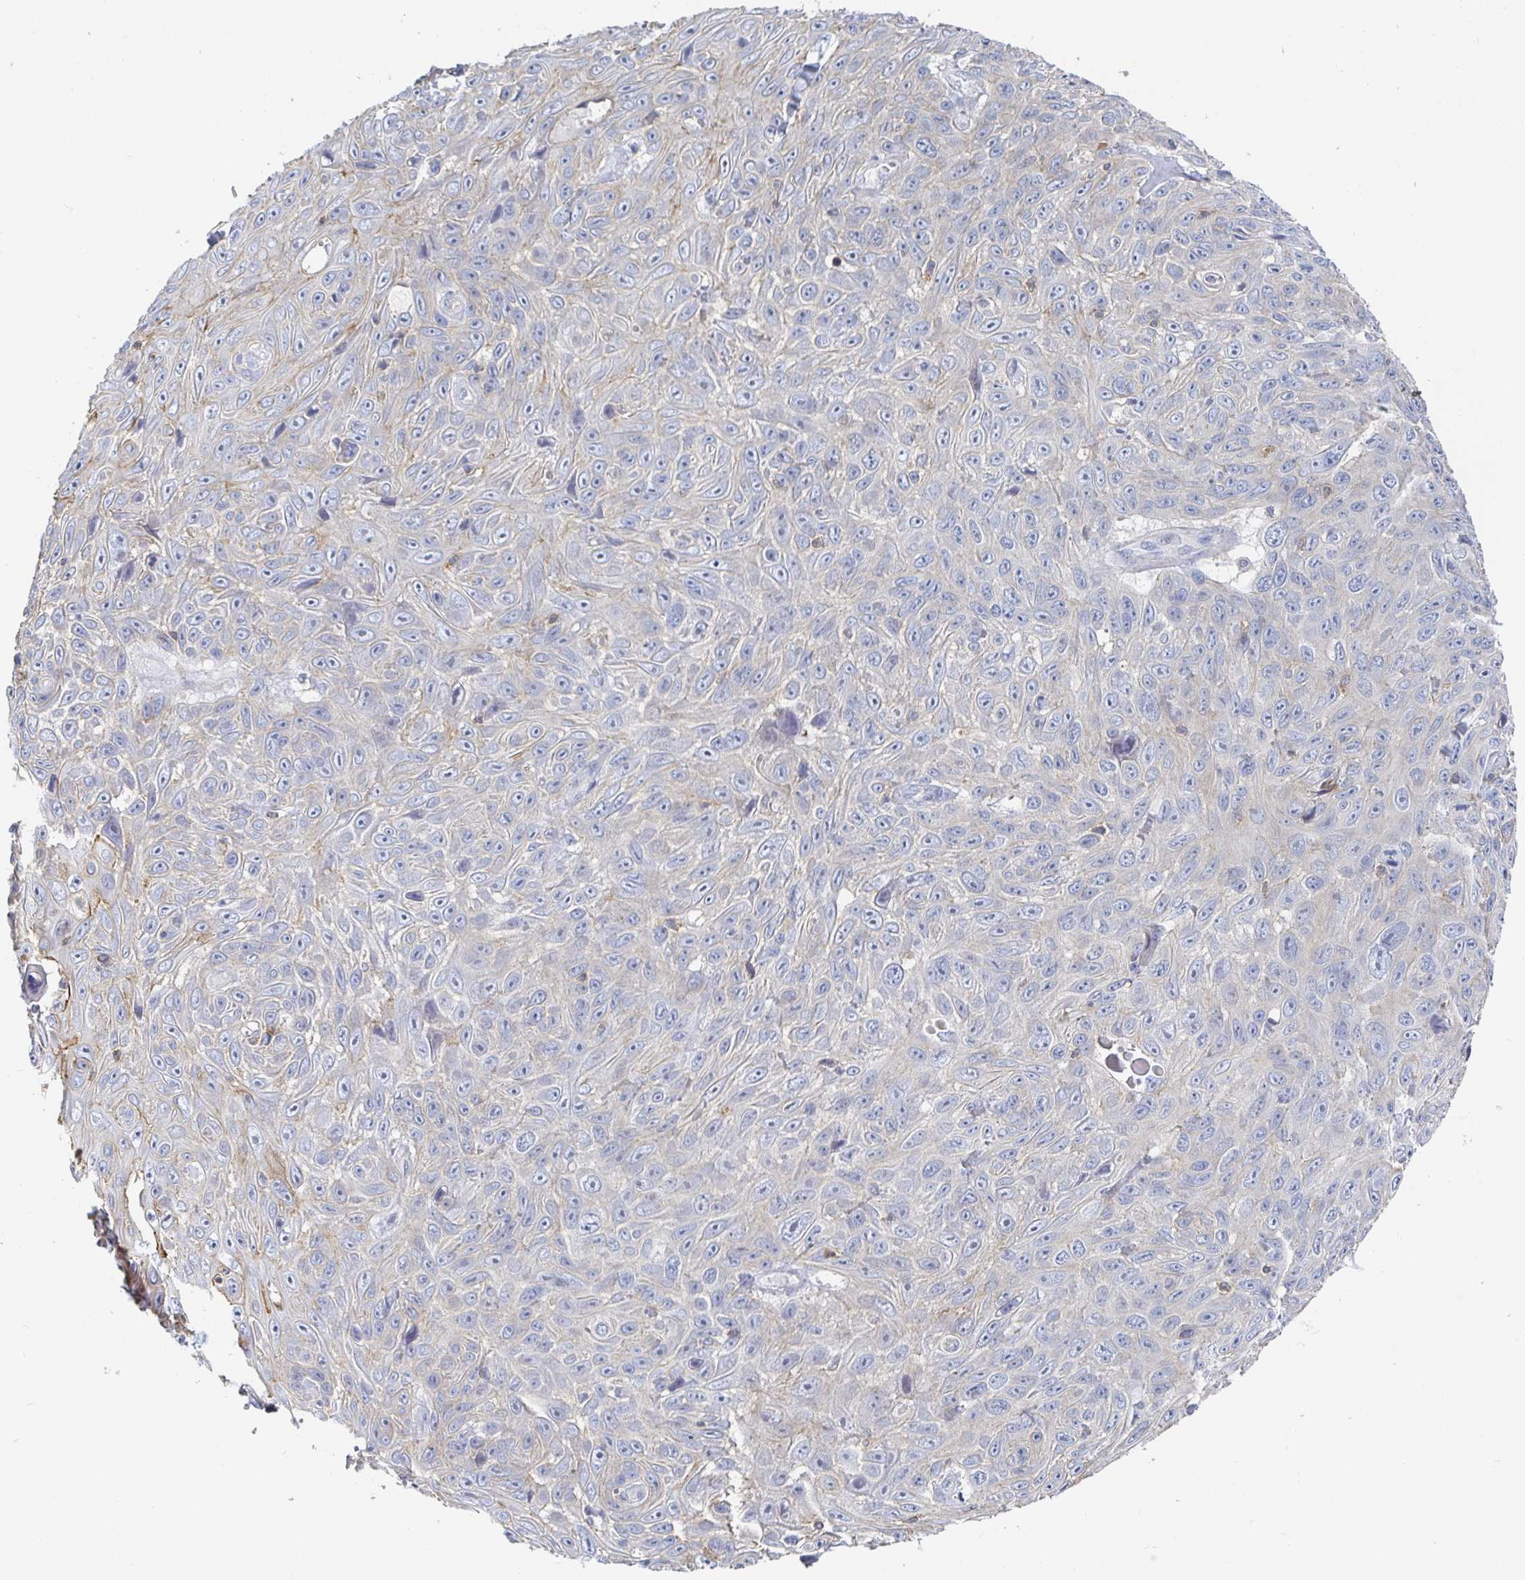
{"staining": {"intensity": "weak", "quantity": "<25%", "location": "cytoplasmic/membranous"}, "tissue": "skin cancer", "cell_type": "Tumor cells", "image_type": "cancer", "snomed": [{"axis": "morphology", "description": "Squamous cell carcinoma, NOS"}, {"axis": "topography", "description": "Skin"}], "caption": "An immunohistochemistry photomicrograph of squamous cell carcinoma (skin) is shown. There is no staining in tumor cells of squamous cell carcinoma (skin). (Brightfield microscopy of DAB immunohistochemistry (IHC) at high magnification).", "gene": "PIK3CD", "patient": {"sex": "male", "age": 82}}